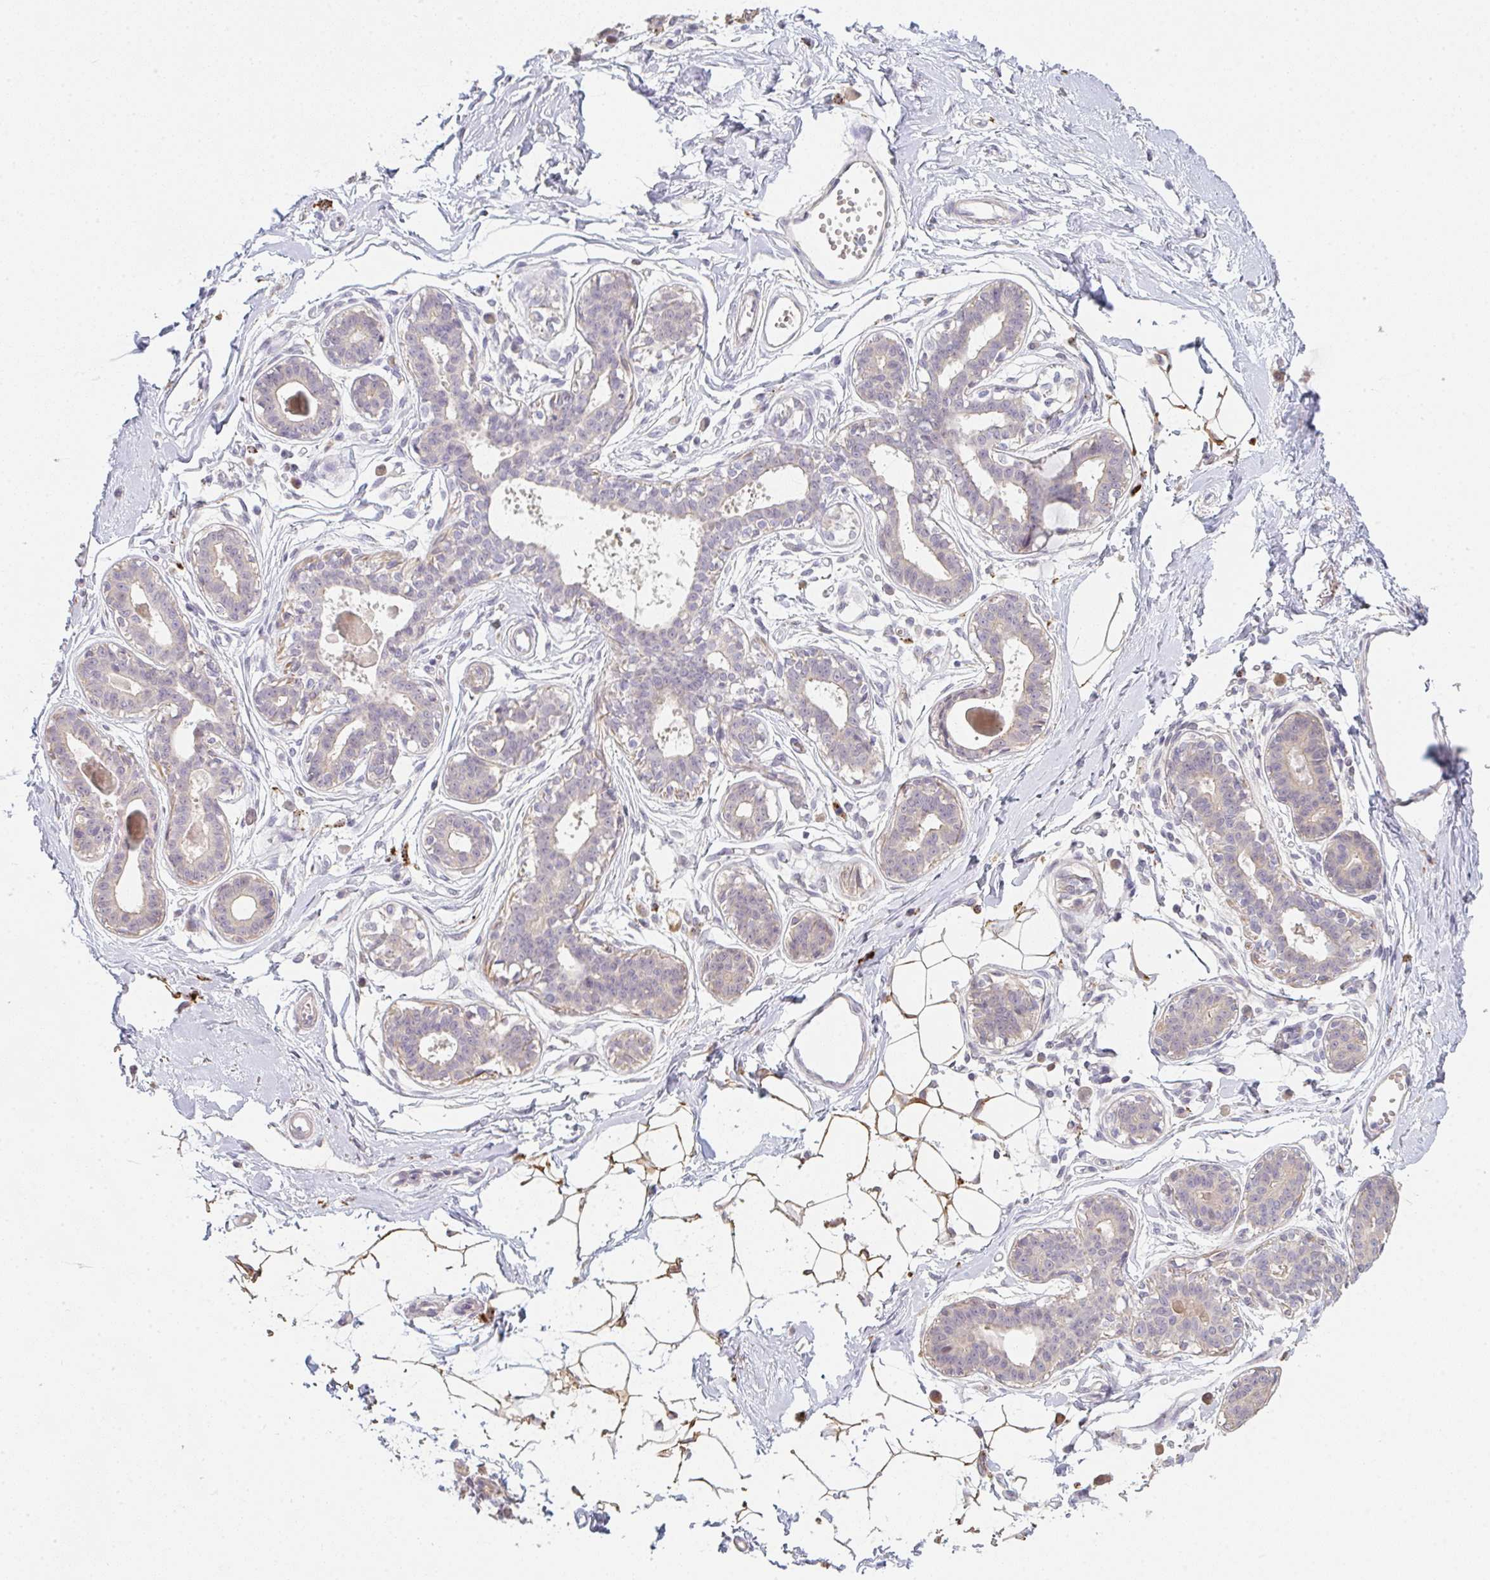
{"staining": {"intensity": "negative", "quantity": "none", "location": "none"}, "tissue": "breast", "cell_type": "Adipocytes", "image_type": "normal", "snomed": [{"axis": "morphology", "description": "Normal tissue, NOS"}, {"axis": "topography", "description": "Breast"}], "caption": "Photomicrograph shows no protein positivity in adipocytes of benign breast. (DAB (3,3'-diaminobenzidine) IHC with hematoxylin counter stain).", "gene": "TMEM237", "patient": {"sex": "female", "age": 45}}